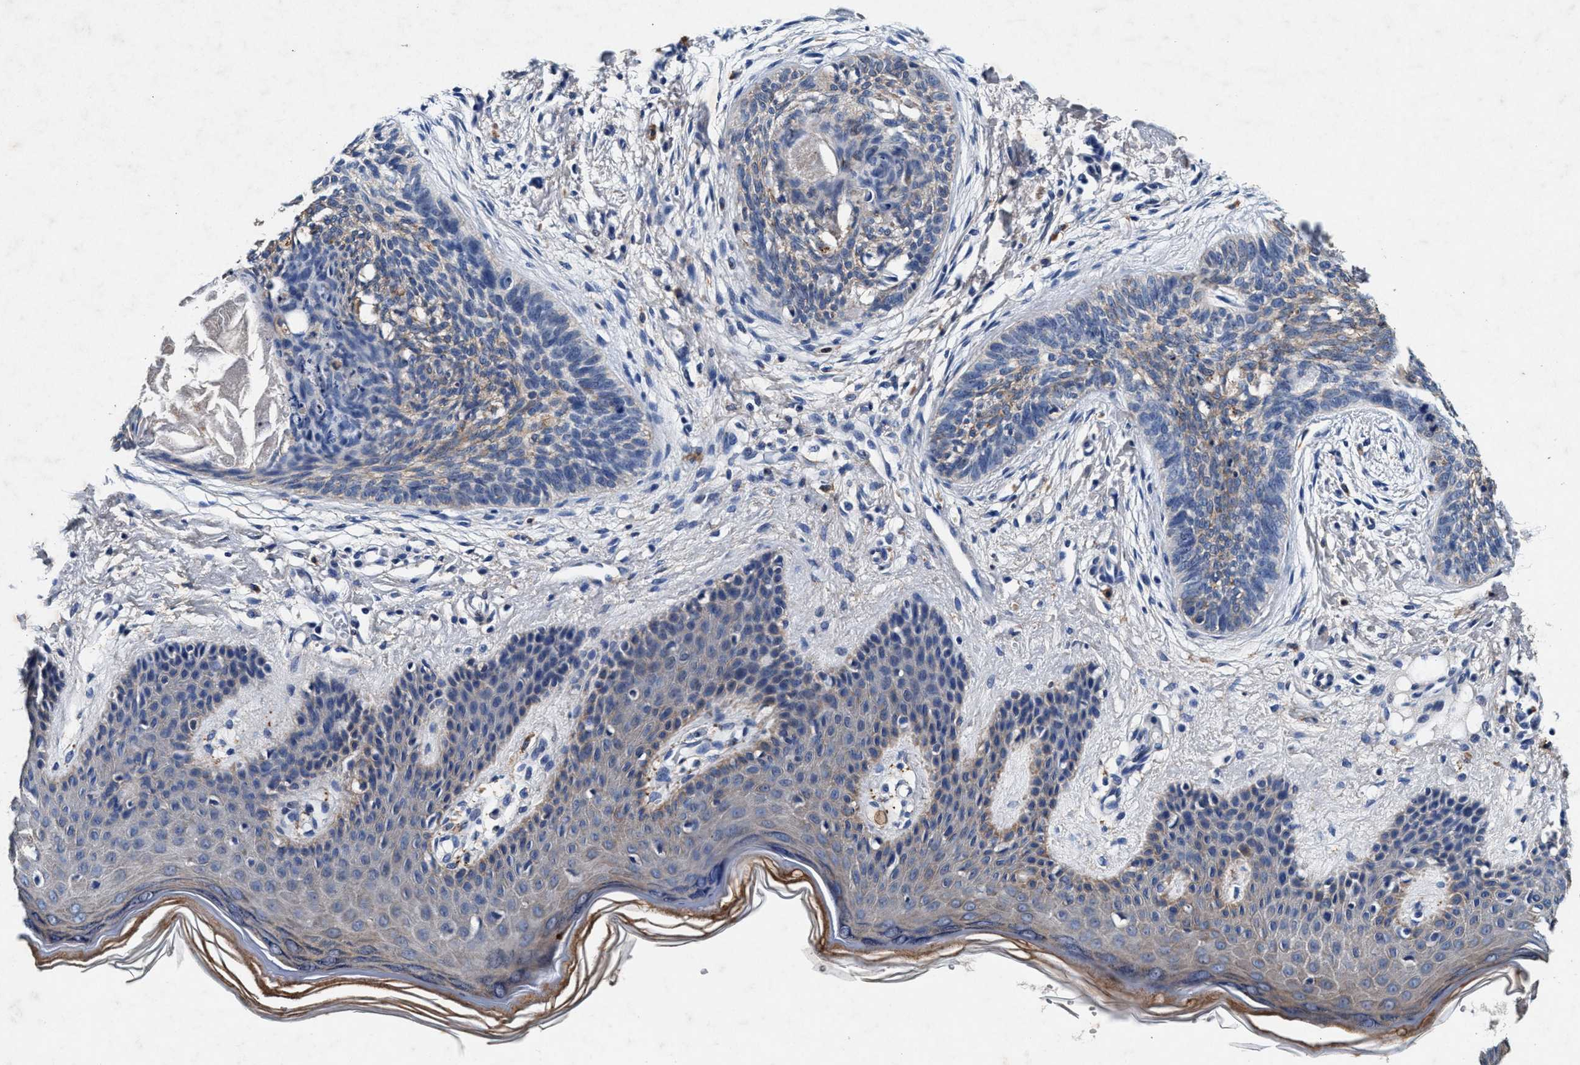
{"staining": {"intensity": "weak", "quantity": "25%-75%", "location": "cytoplasmic/membranous"}, "tissue": "skin cancer", "cell_type": "Tumor cells", "image_type": "cancer", "snomed": [{"axis": "morphology", "description": "Basal cell carcinoma"}, {"axis": "topography", "description": "Skin"}], "caption": "An image of basal cell carcinoma (skin) stained for a protein shows weak cytoplasmic/membranous brown staining in tumor cells.", "gene": "SLC8A1", "patient": {"sex": "female", "age": 59}}